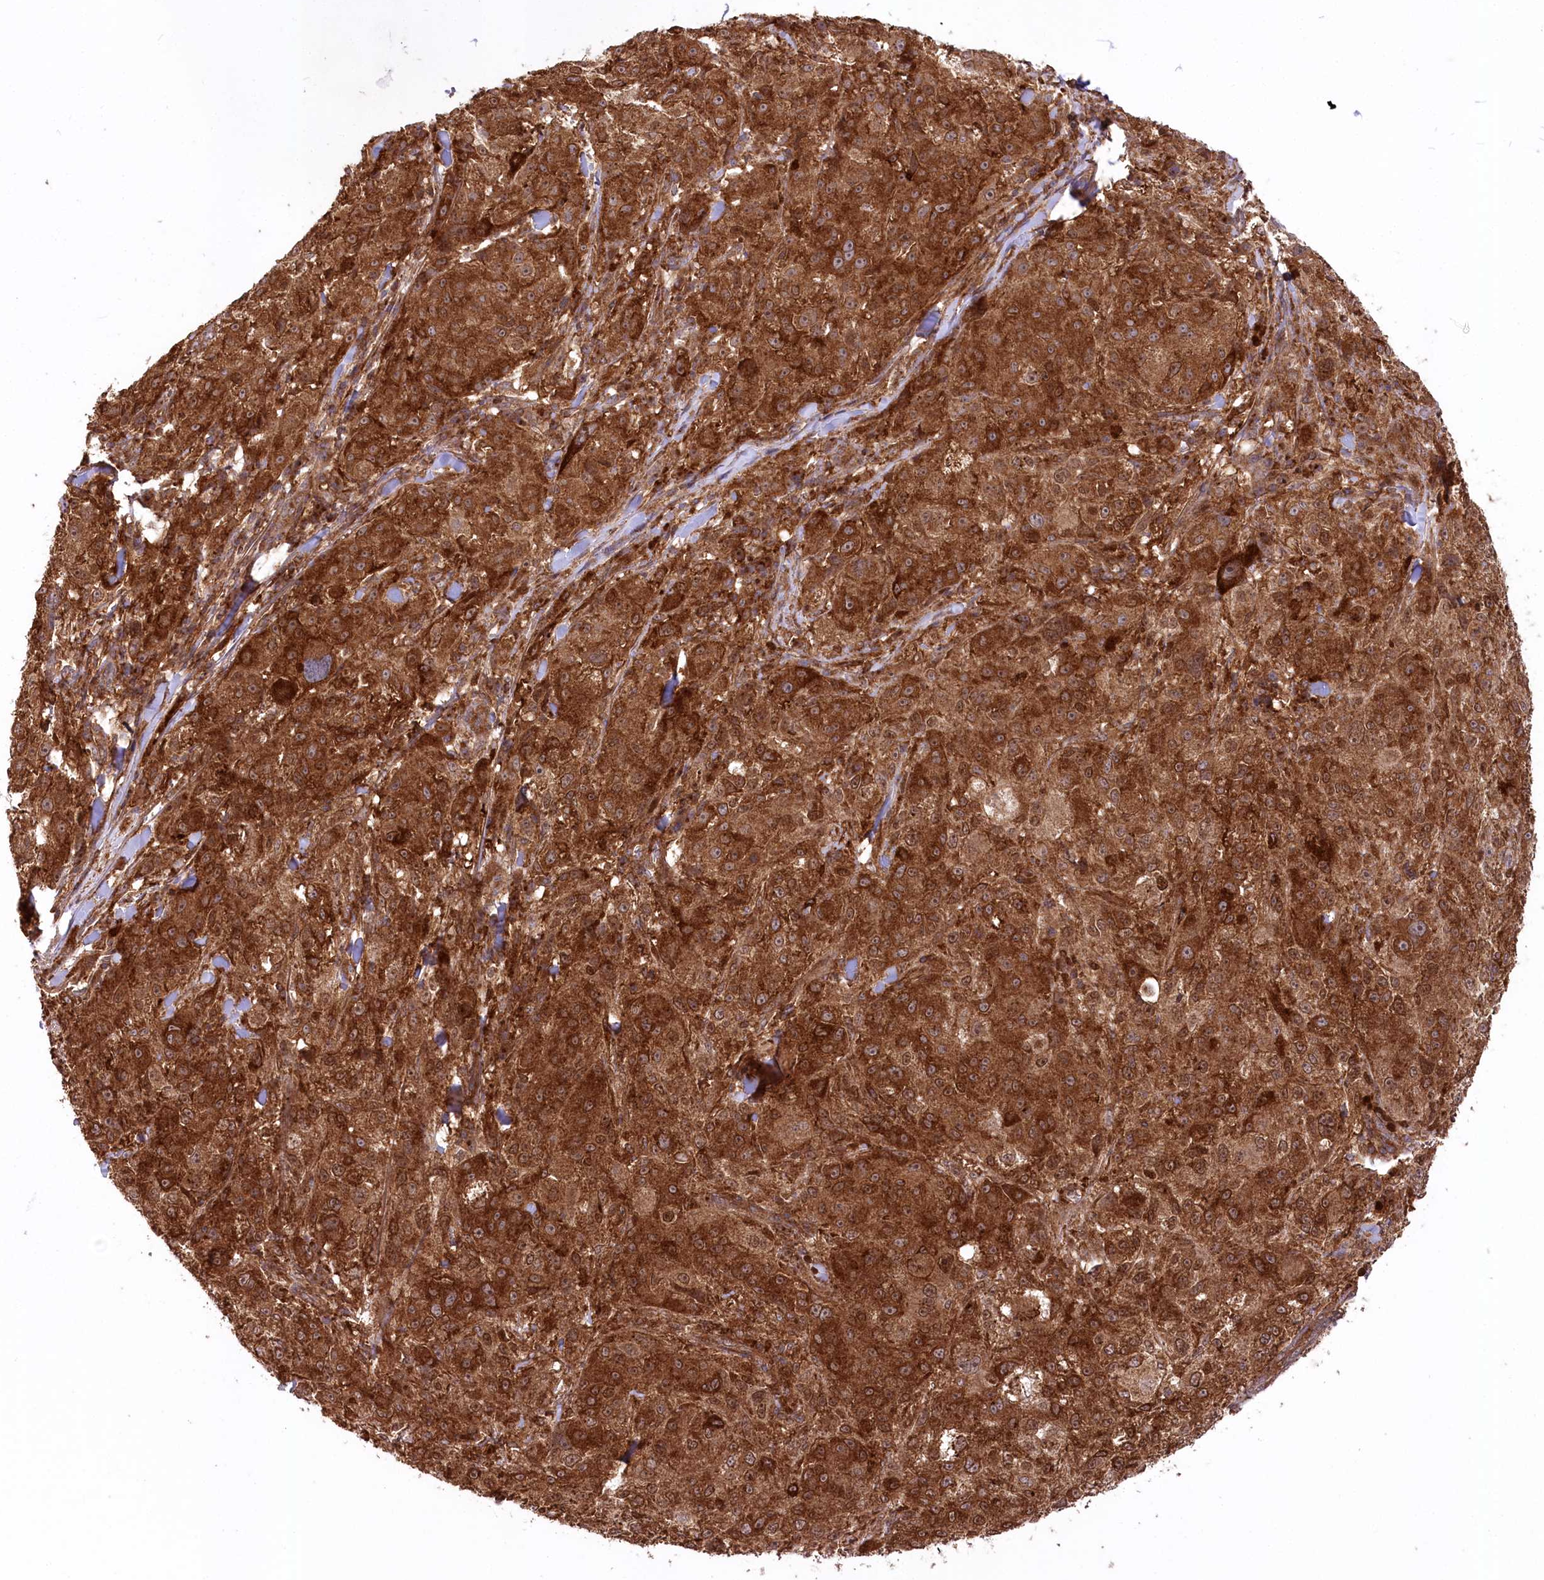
{"staining": {"intensity": "strong", "quantity": ">75%", "location": "cytoplasmic/membranous"}, "tissue": "melanoma", "cell_type": "Tumor cells", "image_type": "cancer", "snomed": [{"axis": "morphology", "description": "Necrosis, NOS"}, {"axis": "morphology", "description": "Malignant melanoma, NOS"}, {"axis": "topography", "description": "Skin"}], "caption": "This is a photomicrograph of immunohistochemistry staining of melanoma, which shows strong expression in the cytoplasmic/membranous of tumor cells.", "gene": "CCDC91", "patient": {"sex": "female", "age": 87}}